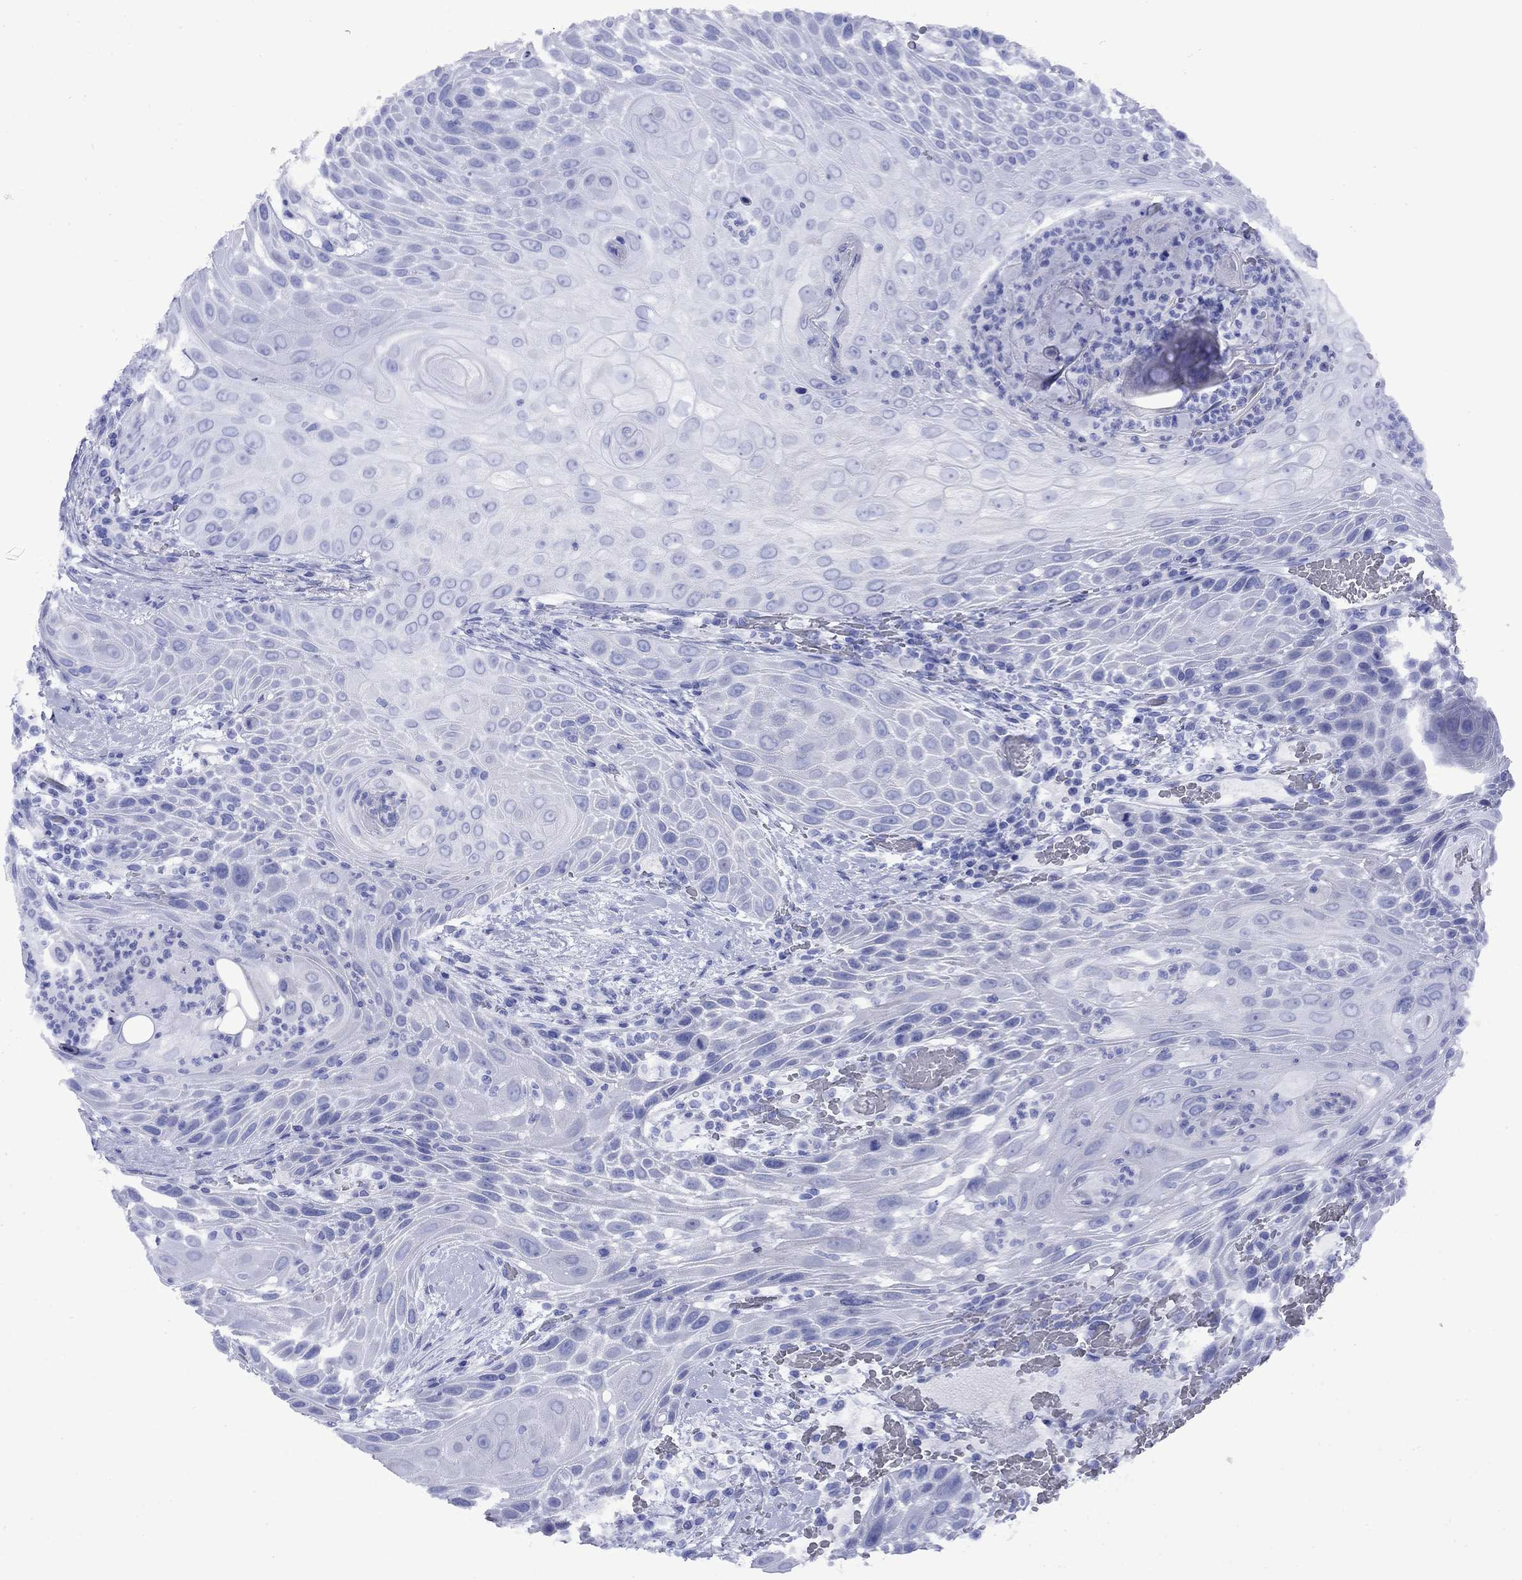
{"staining": {"intensity": "negative", "quantity": "none", "location": "none"}, "tissue": "head and neck cancer", "cell_type": "Tumor cells", "image_type": "cancer", "snomed": [{"axis": "morphology", "description": "Squamous cell carcinoma, NOS"}, {"axis": "topography", "description": "Head-Neck"}], "caption": "Tumor cells are negative for brown protein staining in squamous cell carcinoma (head and neck). (DAB (3,3'-diaminobenzidine) immunohistochemistry (IHC), high magnification).", "gene": "GIP", "patient": {"sex": "male", "age": 69}}